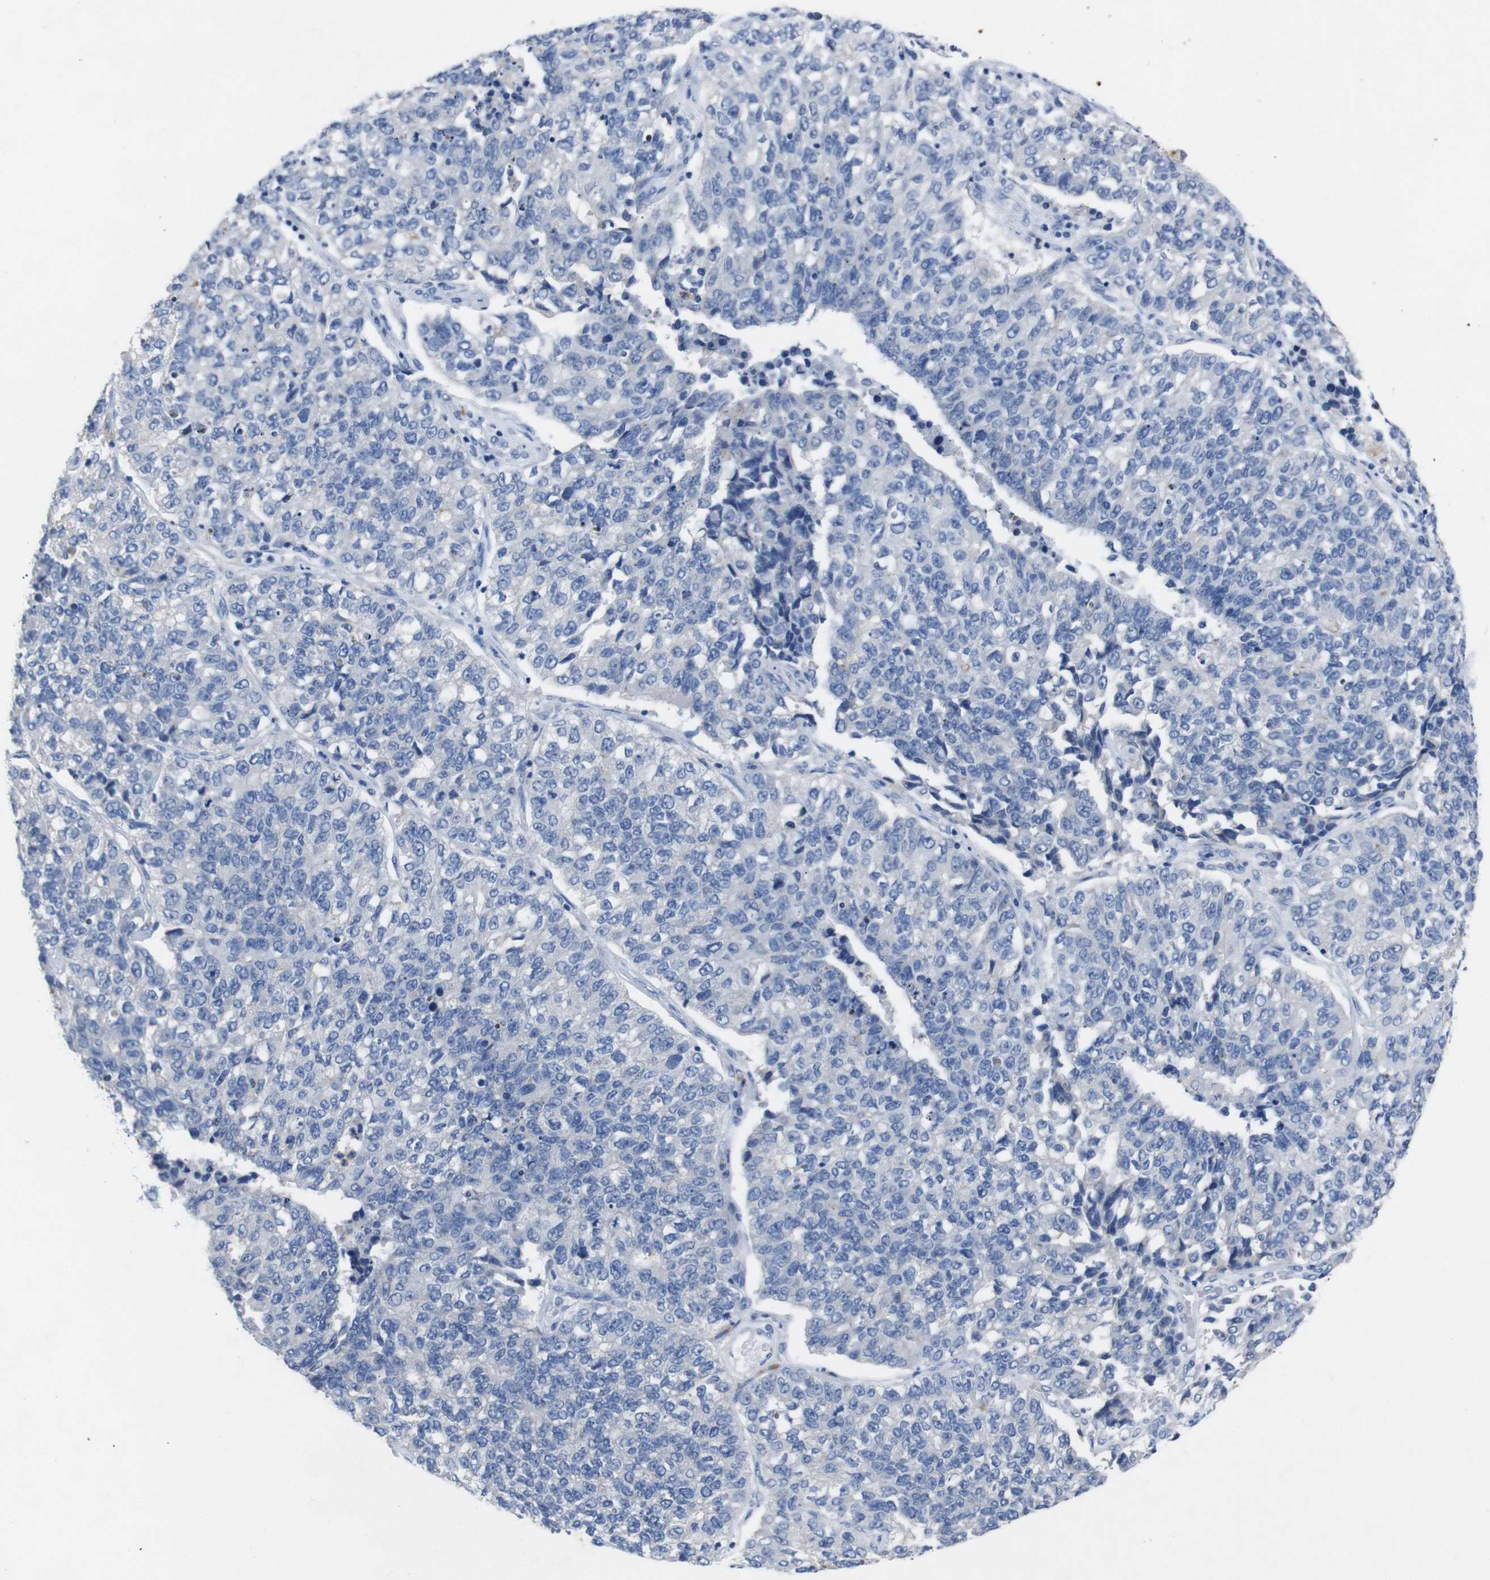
{"staining": {"intensity": "negative", "quantity": "none", "location": "none"}, "tissue": "lung cancer", "cell_type": "Tumor cells", "image_type": "cancer", "snomed": [{"axis": "morphology", "description": "Adenocarcinoma, NOS"}, {"axis": "topography", "description": "Lung"}], "caption": "An image of human lung cancer (adenocarcinoma) is negative for staining in tumor cells.", "gene": "GJB2", "patient": {"sex": "male", "age": 49}}